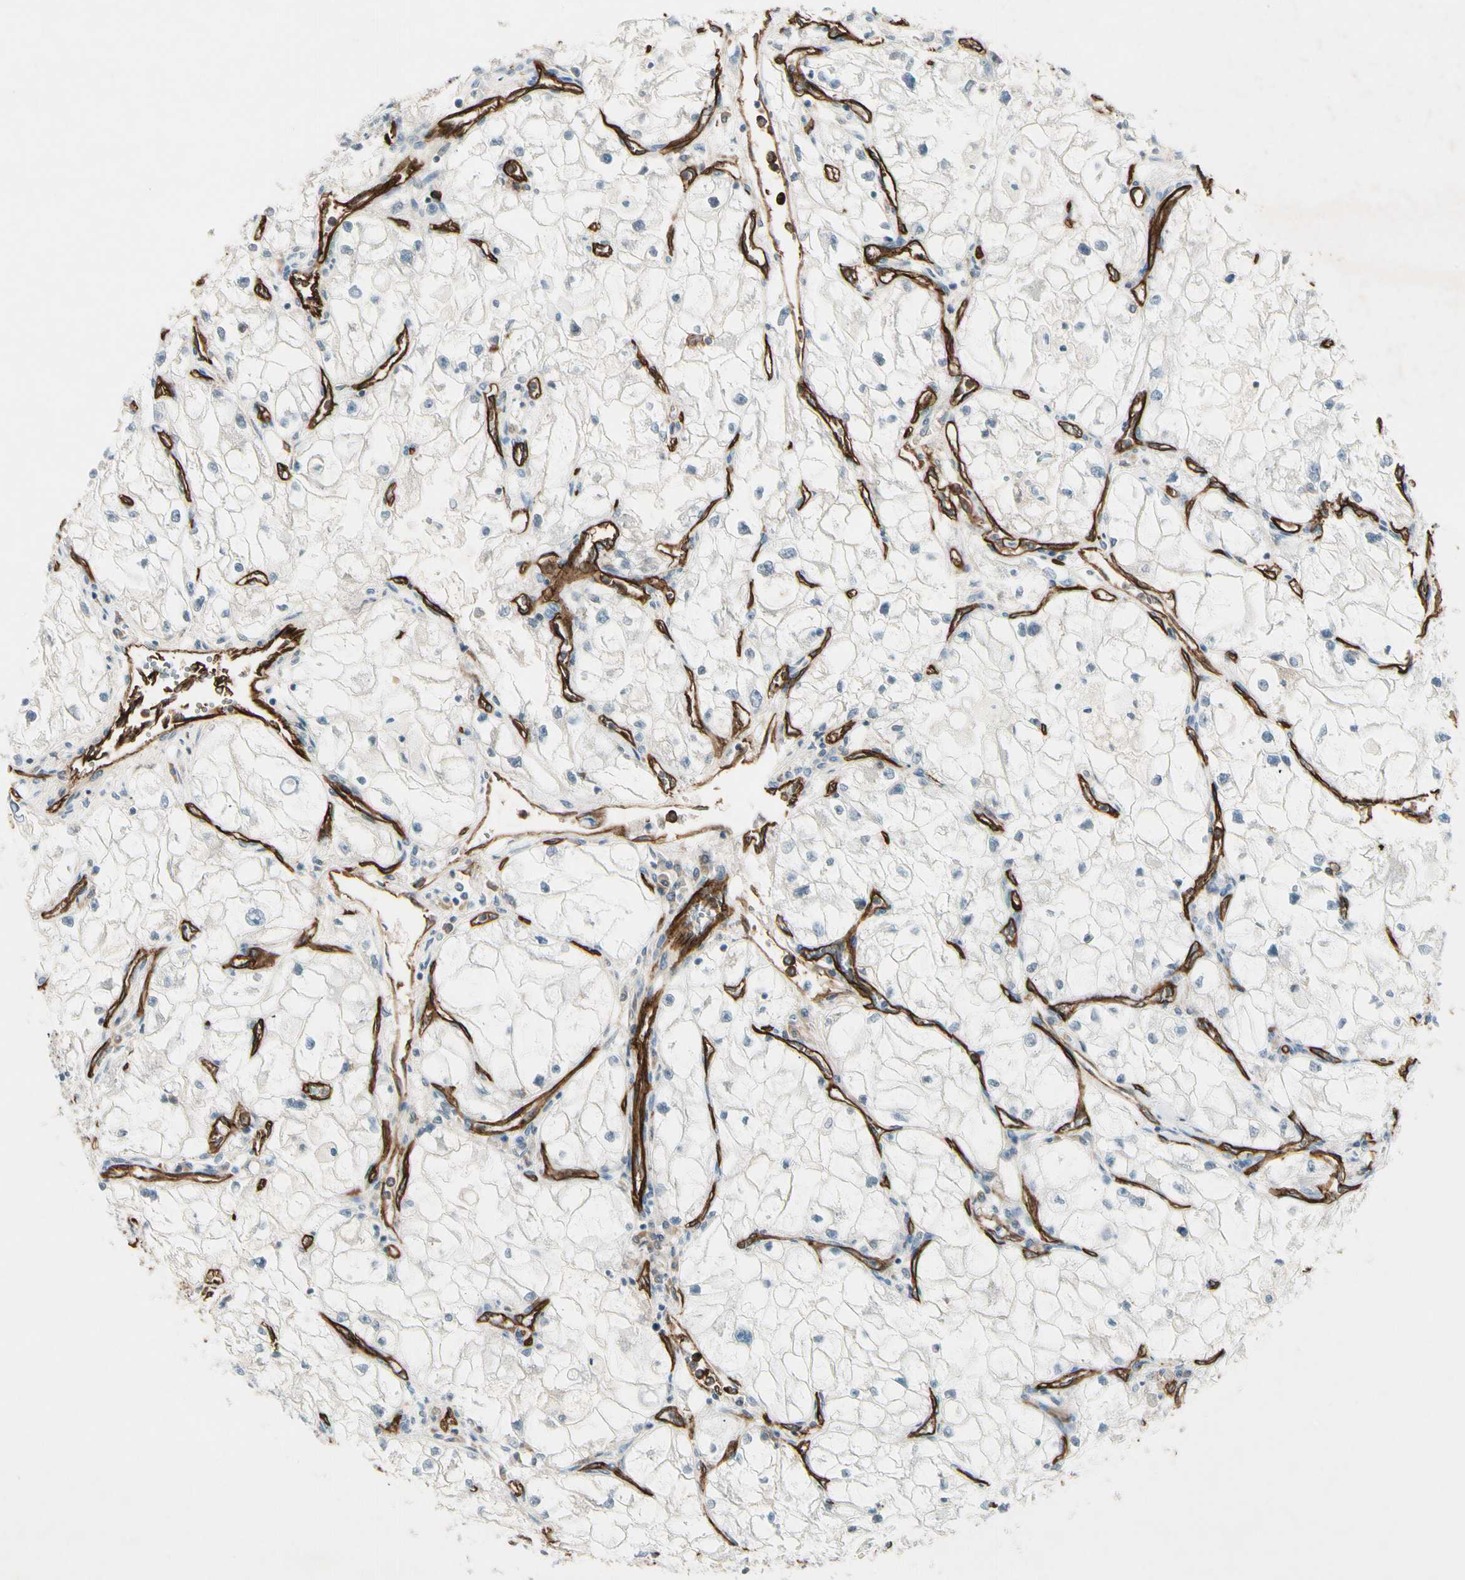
{"staining": {"intensity": "negative", "quantity": "none", "location": "none"}, "tissue": "renal cancer", "cell_type": "Tumor cells", "image_type": "cancer", "snomed": [{"axis": "morphology", "description": "Adenocarcinoma, NOS"}, {"axis": "topography", "description": "Kidney"}], "caption": "There is no significant staining in tumor cells of renal adenocarcinoma.", "gene": "CD93", "patient": {"sex": "female", "age": 70}}